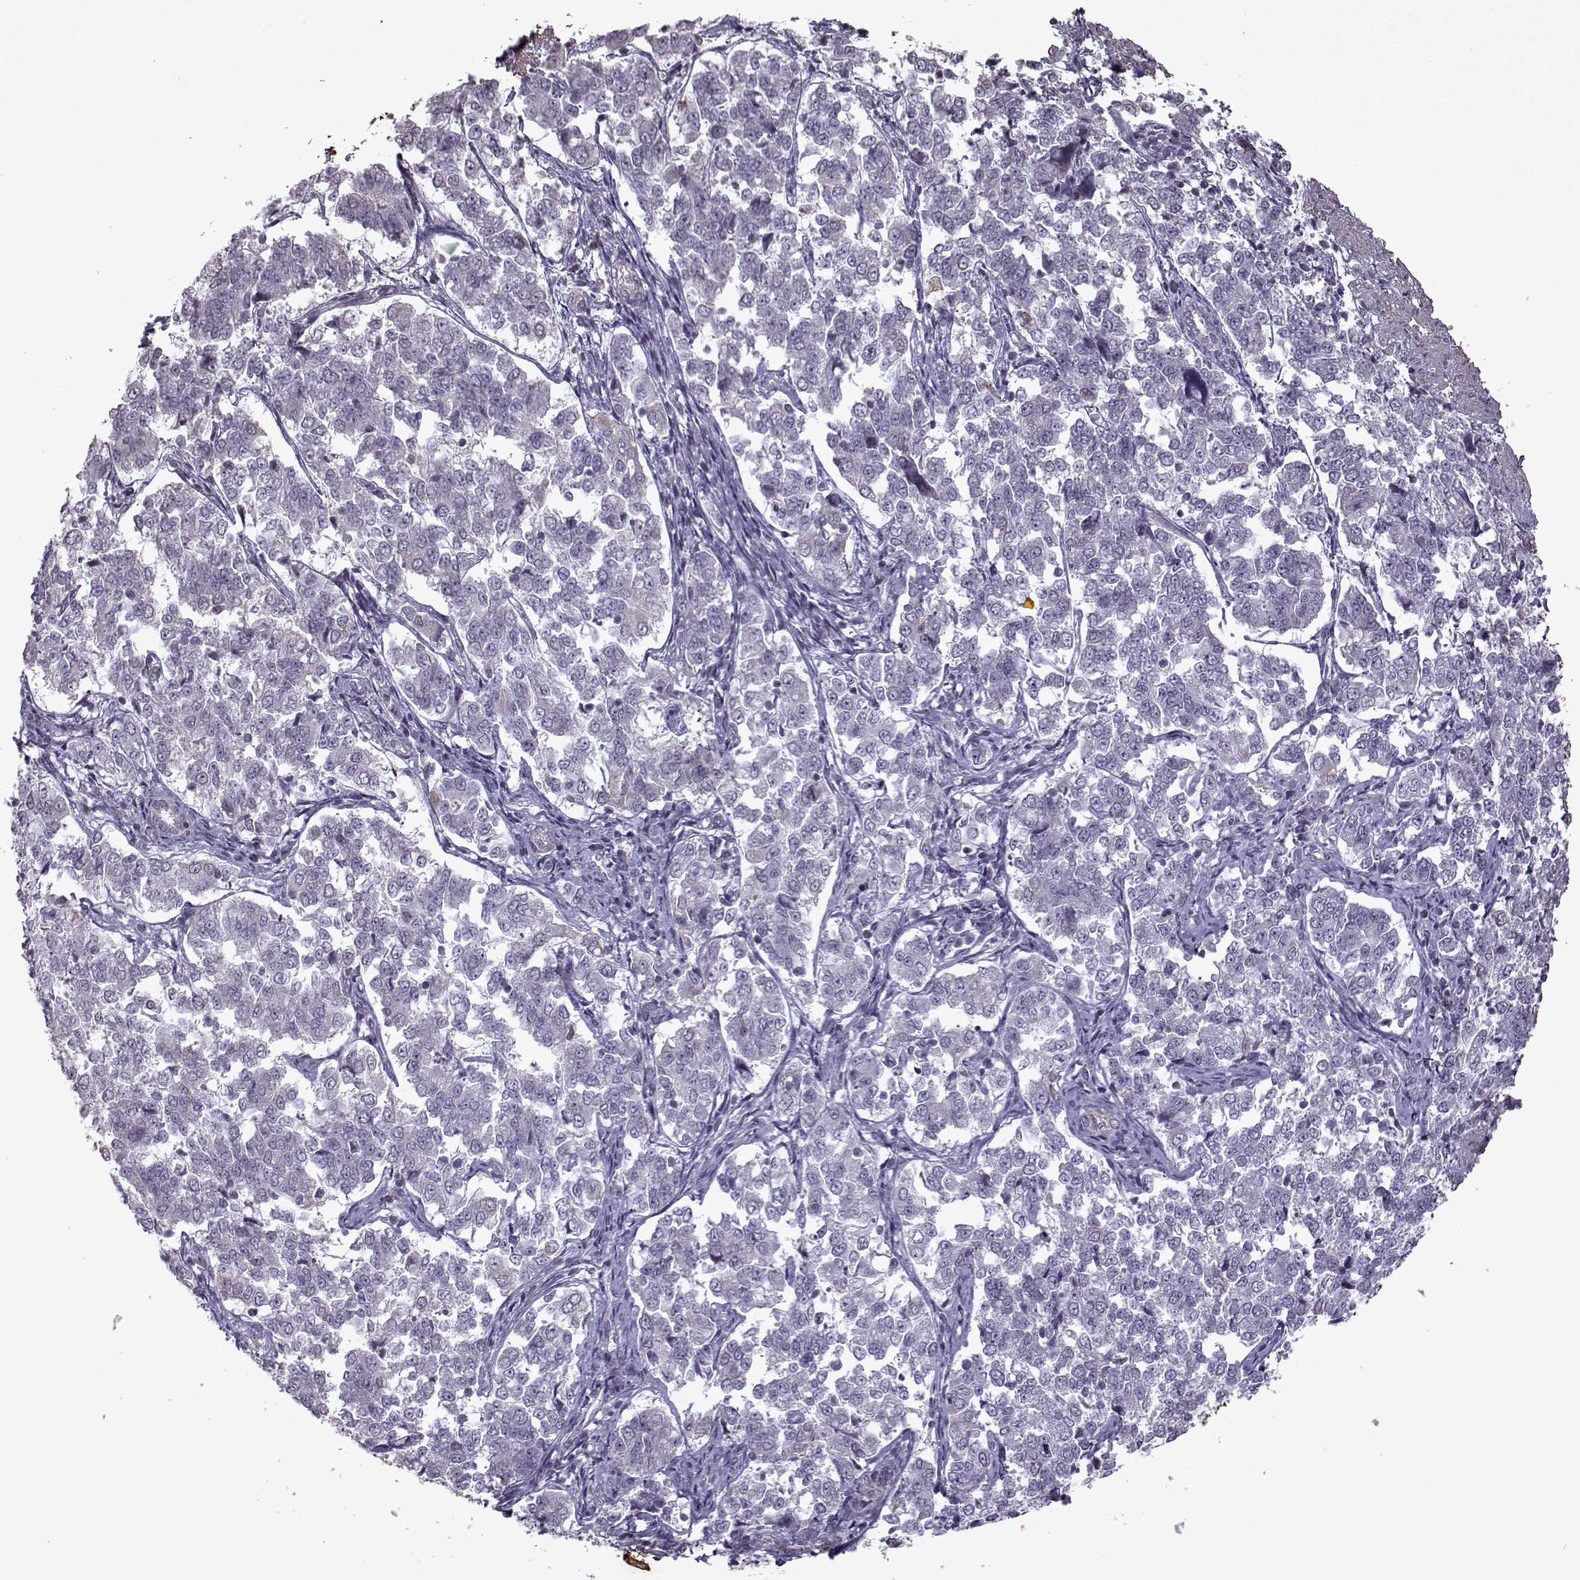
{"staining": {"intensity": "negative", "quantity": "none", "location": "none"}, "tissue": "endometrial cancer", "cell_type": "Tumor cells", "image_type": "cancer", "snomed": [{"axis": "morphology", "description": "Adenocarcinoma, NOS"}, {"axis": "topography", "description": "Endometrium"}], "caption": "Immunohistochemistry of adenocarcinoma (endometrial) displays no staining in tumor cells.", "gene": "KRT9", "patient": {"sex": "female", "age": 43}}